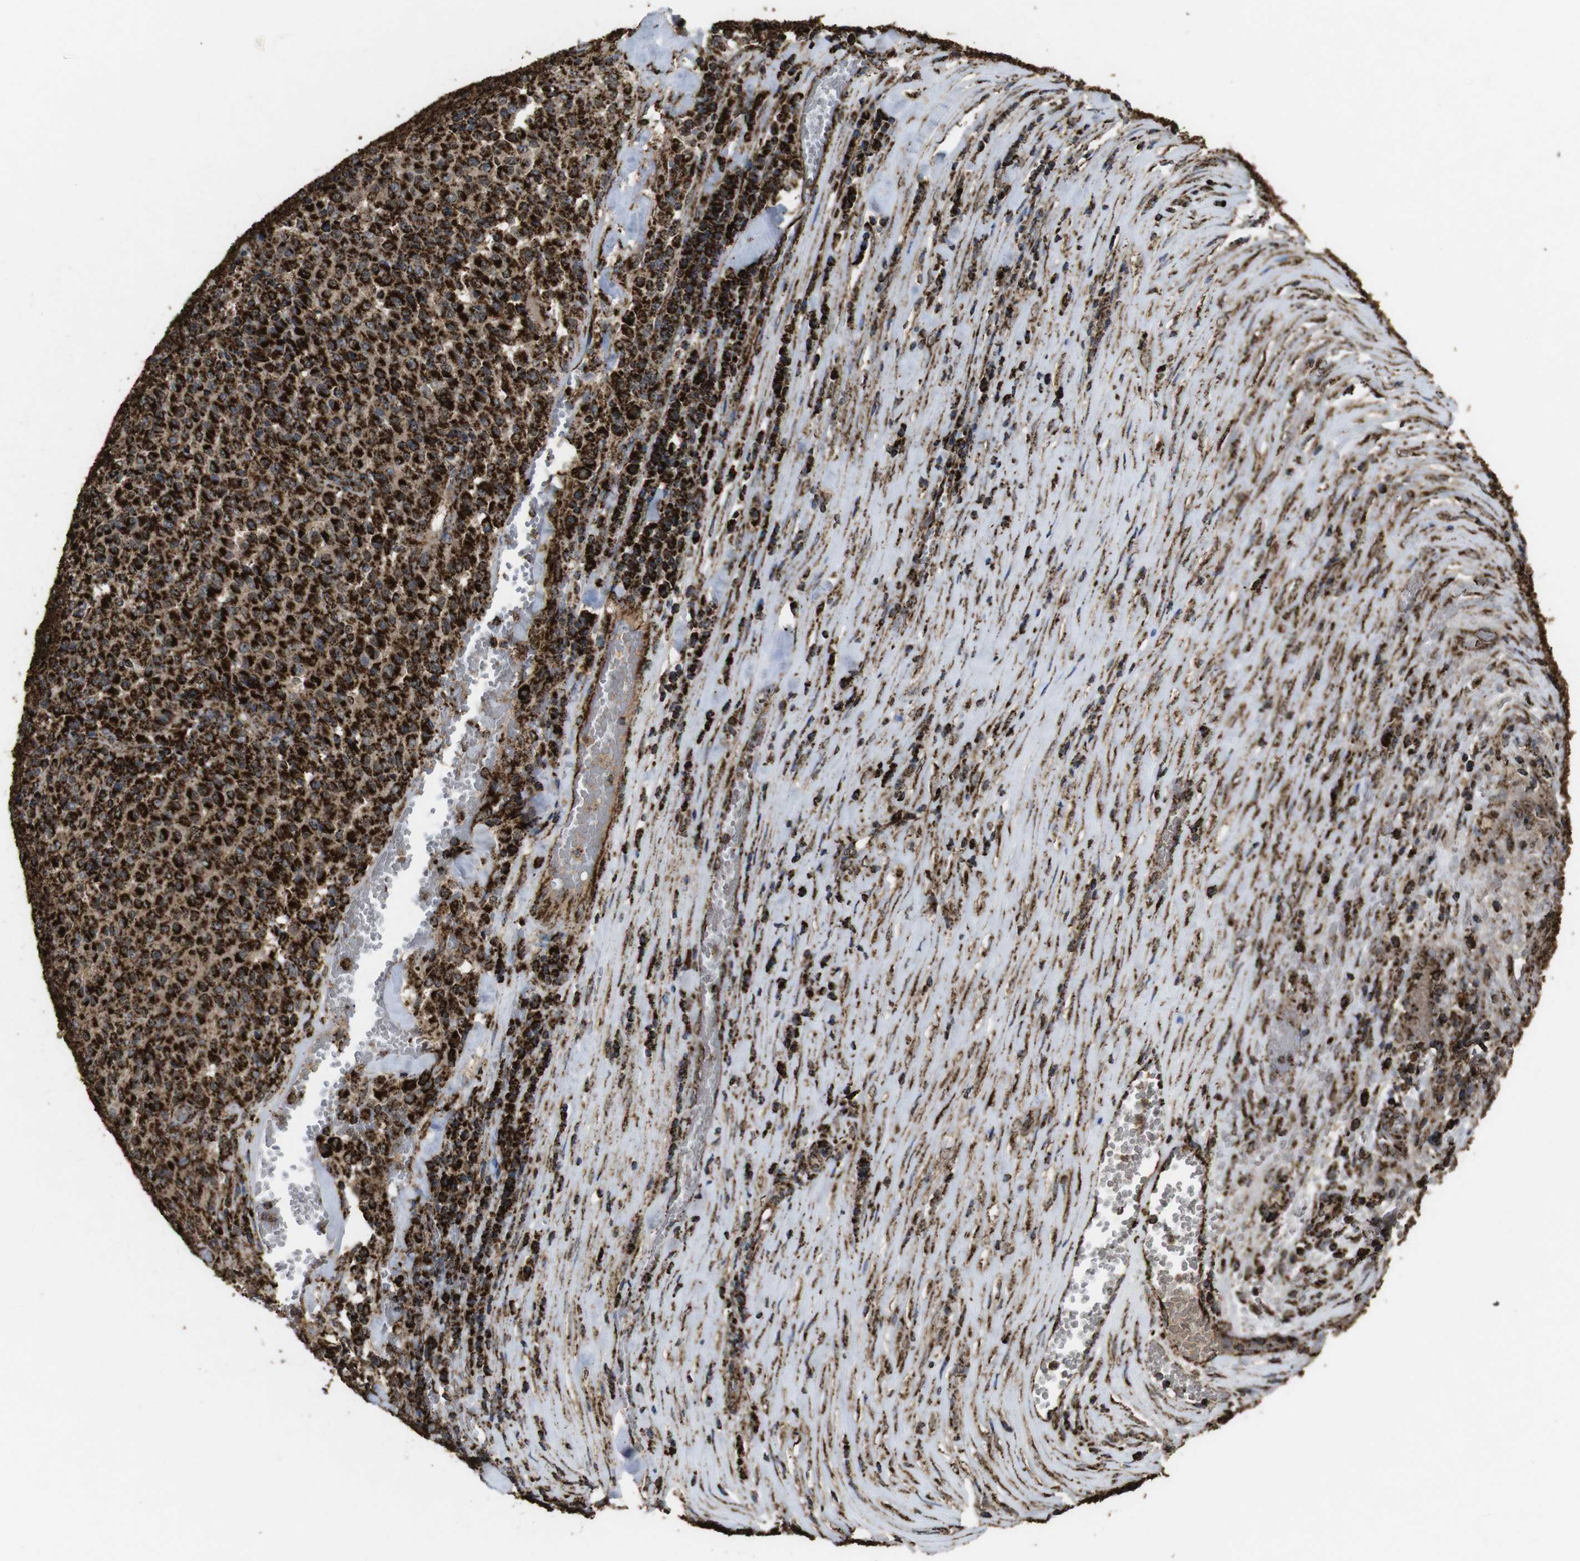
{"staining": {"intensity": "strong", "quantity": ">75%", "location": "cytoplasmic/membranous"}, "tissue": "melanoma", "cell_type": "Tumor cells", "image_type": "cancer", "snomed": [{"axis": "morphology", "description": "Malignant melanoma, Metastatic site"}, {"axis": "topography", "description": "Pancreas"}], "caption": "Immunohistochemistry (IHC) (DAB (3,3'-diaminobenzidine)) staining of human malignant melanoma (metastatic site) demonstrates strong cytoplasmic/membranous protein positivity in approximately >75% of tumor cells.", "gene": "ATP5F1A", "patient": {"sex": "female", "age": 30}}